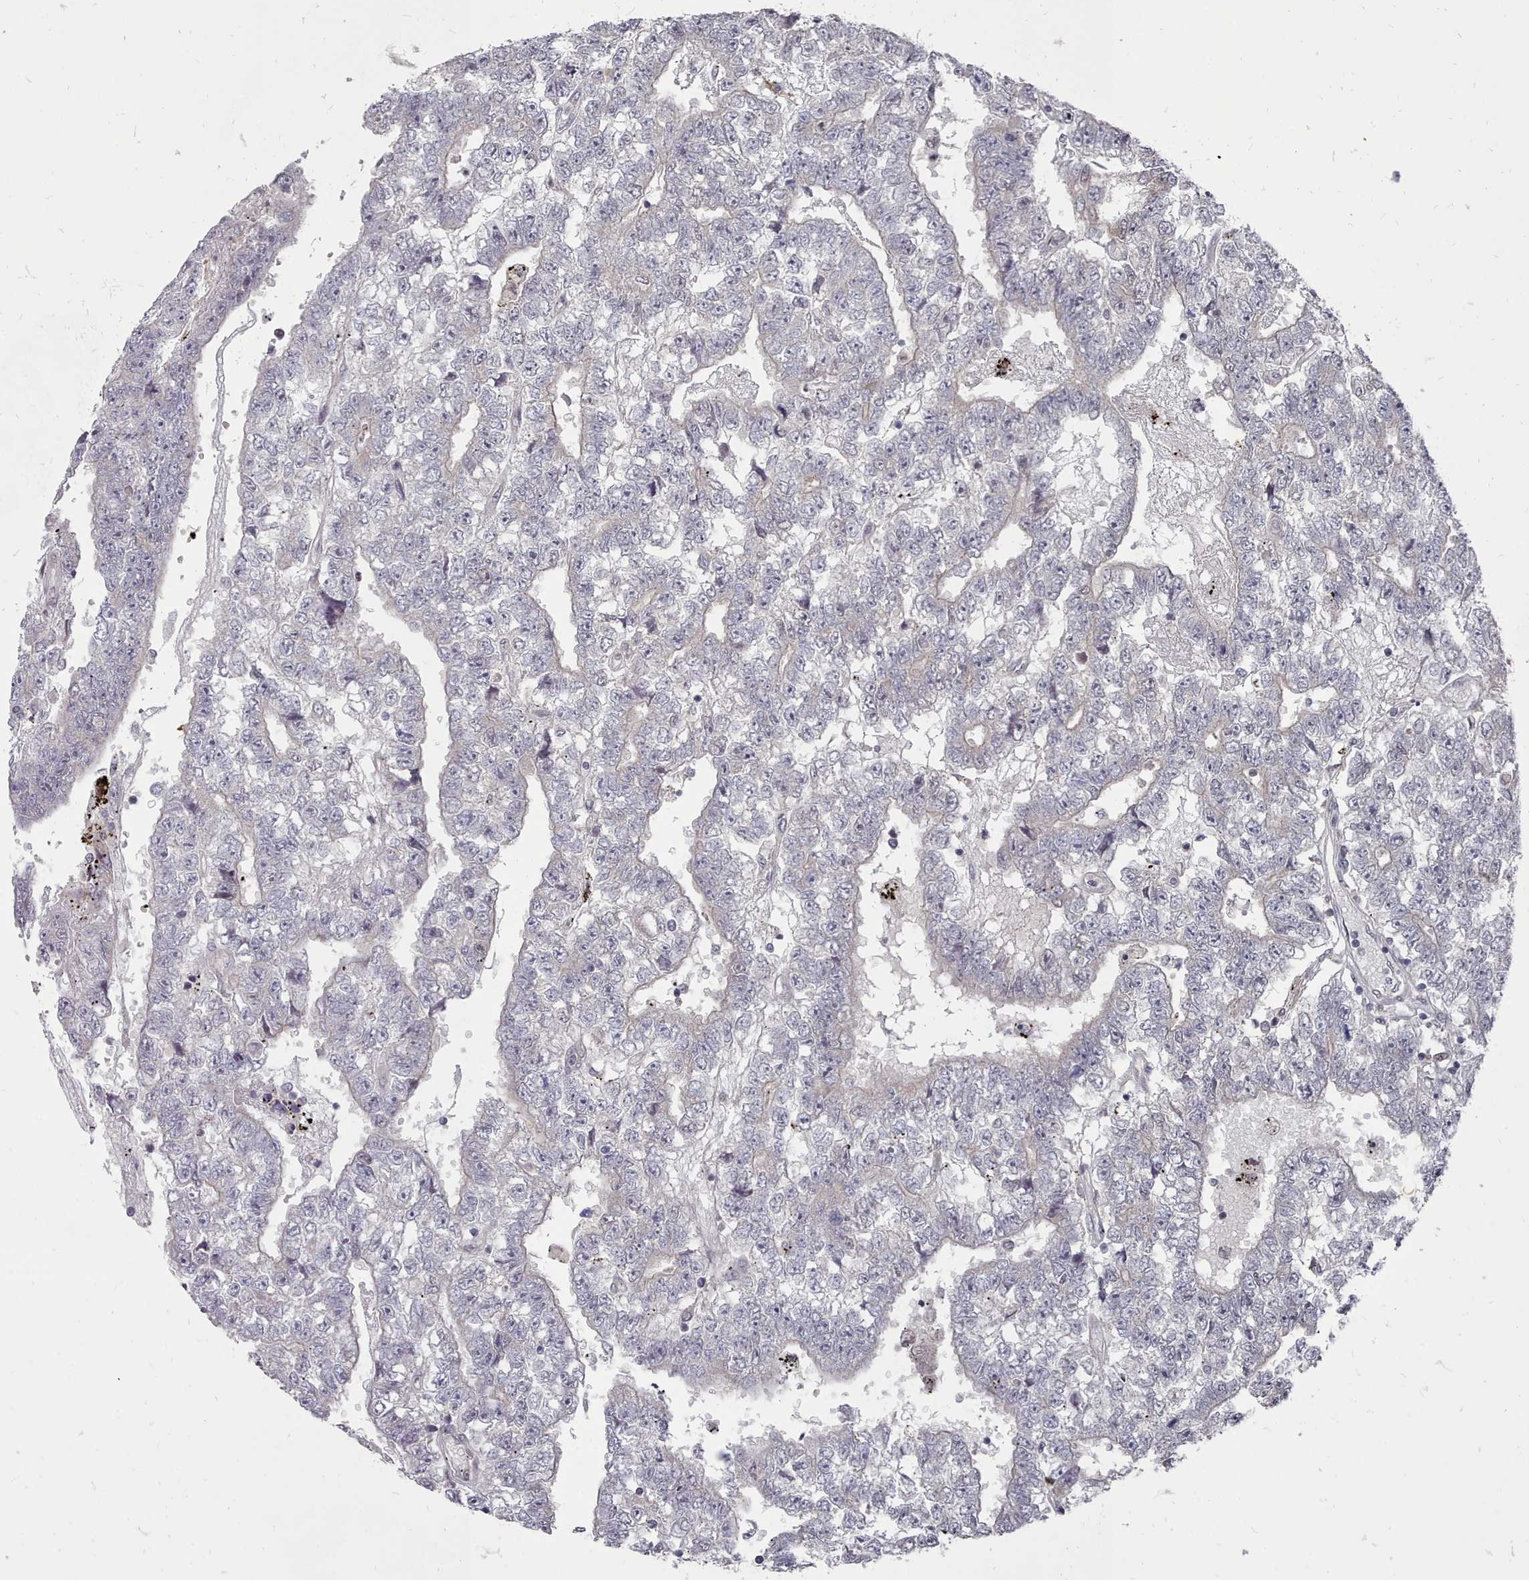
{"staining": {"intensity": "negative", "quantity": "none", "location": "none"}, "tissue": "testis cancer", "cell_type": "Tumor cells", "image_type": "cancer", "snomed": [{"axis": "morphology", "description": "Carcinoma, Embryonal, NOS"}, {"axis": "topography", "description": "Testis"}], "caption": "Immunohistochemical staining of human testis embryonal carcinoma reveals no significant positivity in tumor cells. (Brightfield microscopy of DAB IHC at high magnification).", "gene": "ACKR3", "patient": {"sex": "male", "age": 25}}